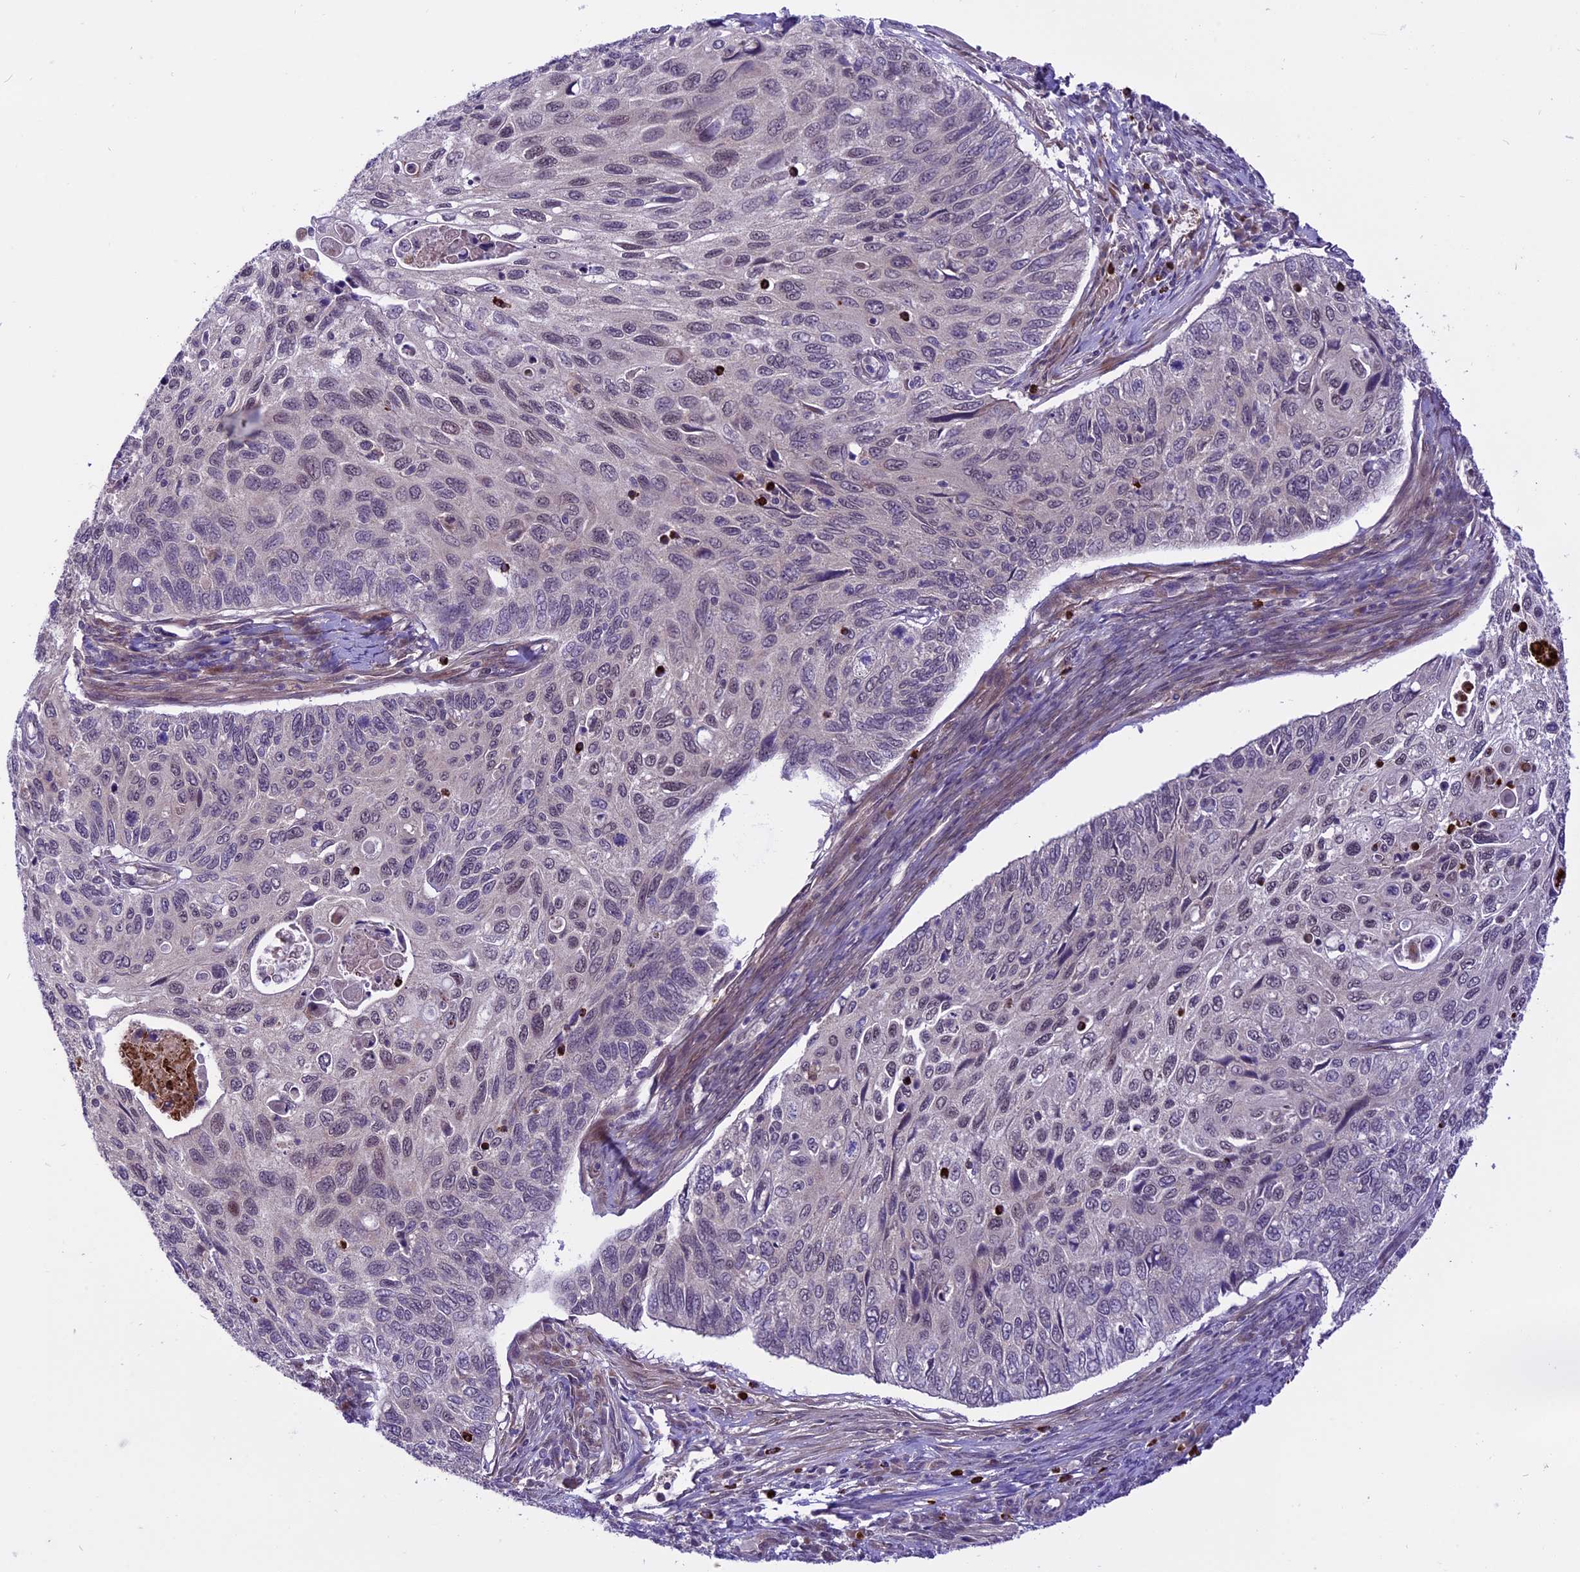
{"staining": {"intensity": "negative", "quantity": "none", "location": "none"}, "tissue": "cervical cancer", "cell_type": "Tumor cells", "image_type": "cancer", "snomed": [{"axis": "morphology", "description": "Squamous cell carcinoma, NOS"}, {"axis": "topography", "description": "Cervix"}], "caption": "Cervical cancer (squamous cell carcinoma) stained for a protein using immunohistochemistry (IHC) demonstrates no expression tumor cells.", "gene": "SPRED1", "patient": {"sex": "female", "age": 70}}